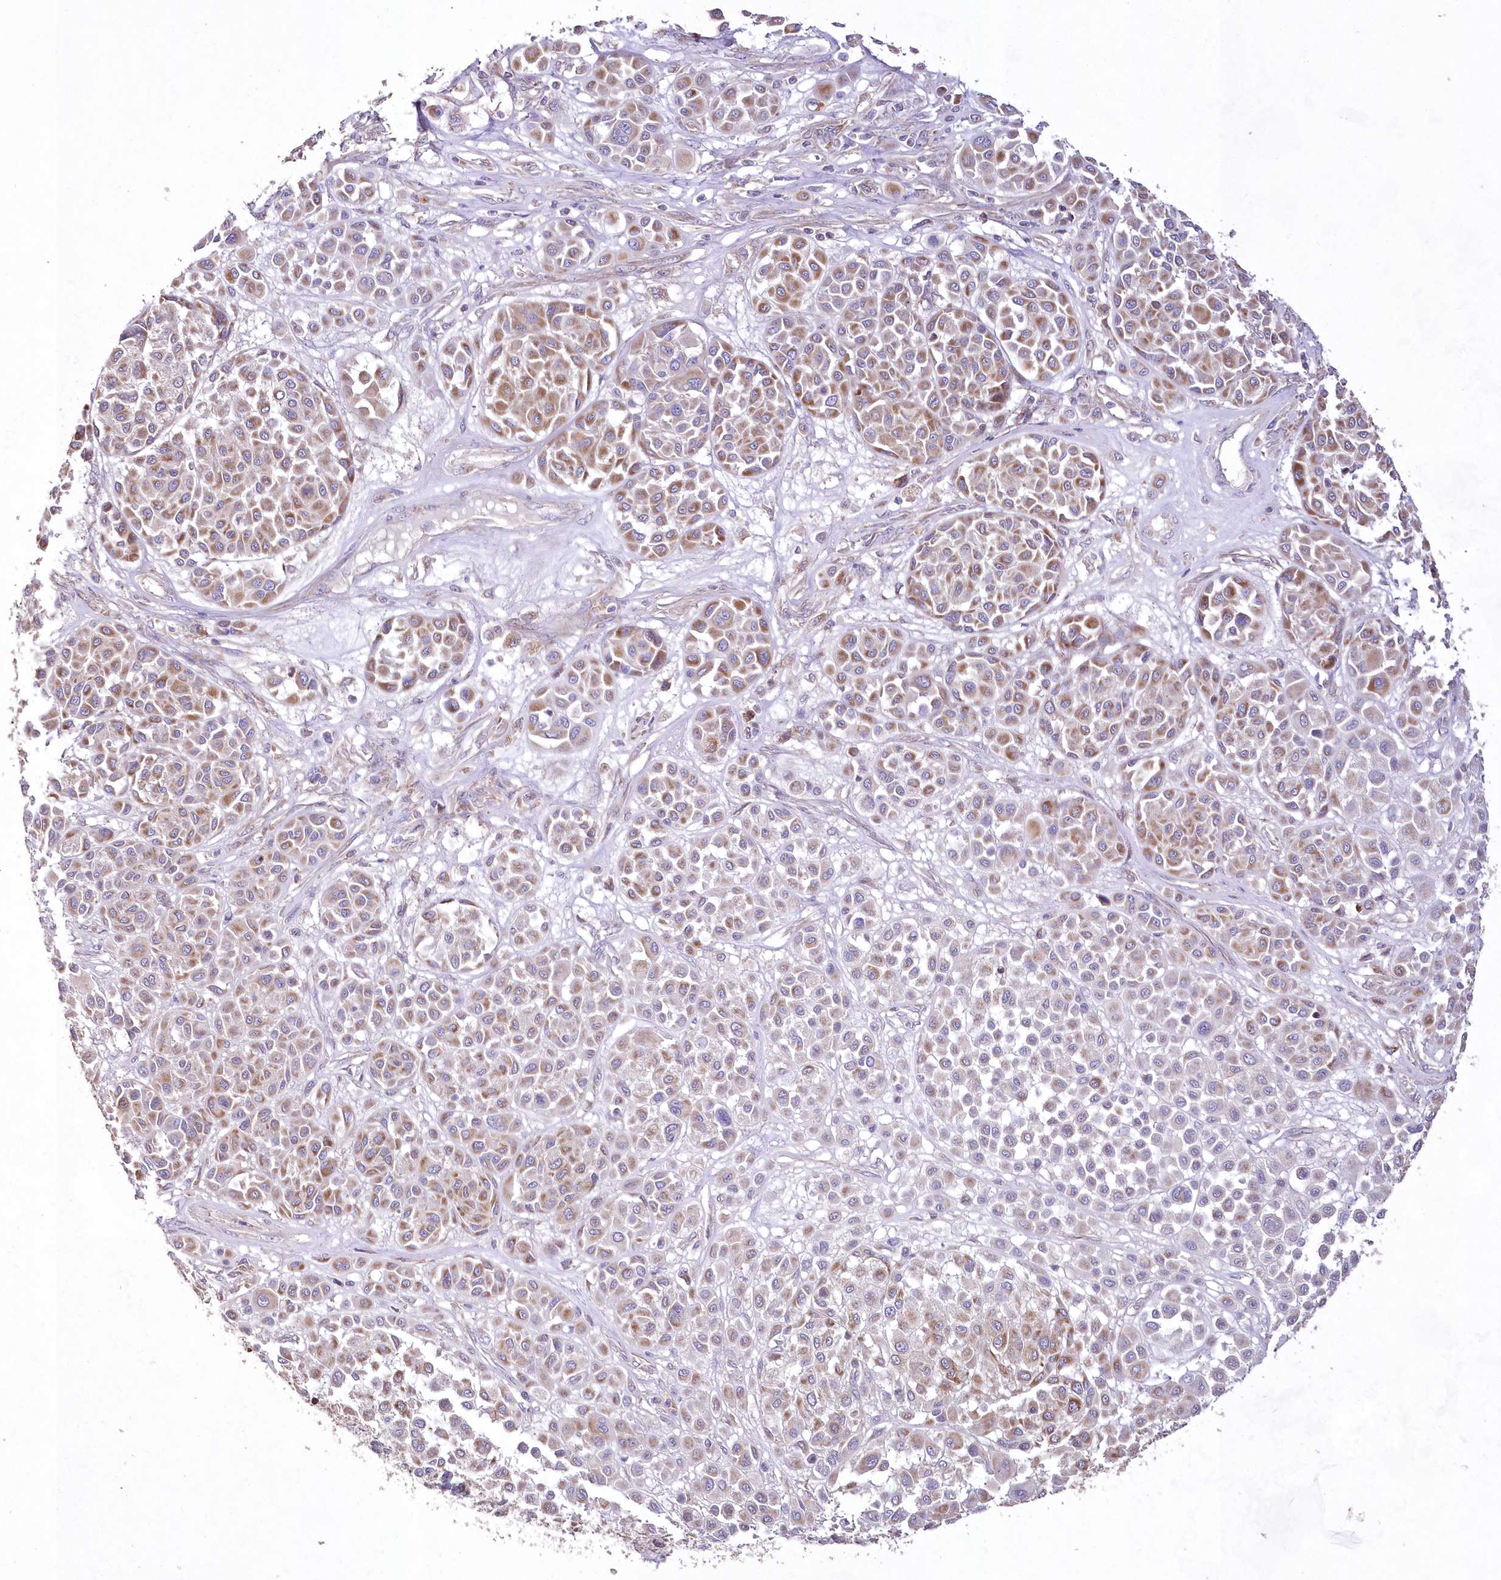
{"staining": {"intensity": "moderate", "quantity": "25%-75%", "location": "cytoplasmic/membranous"}, "tissue": "melanoma", "cell_type": "Tumor cells", "image_type": "cancer", "snomed": [{"axis": "morphology", "description": "Malignant melanoma, Metastatic site"}, {"axis": "topography", "description": "Soft tissue"}], "caption": "Malignant melanoma (metastatic site) stained with DAB immunohistochemistry exhibits medium levels of moderate cytoplasmic/membranous expression in approximately 25%-75% of tumor cells.", "gene": "HADHB", "patient": {"sex": "male", "age": 41}}